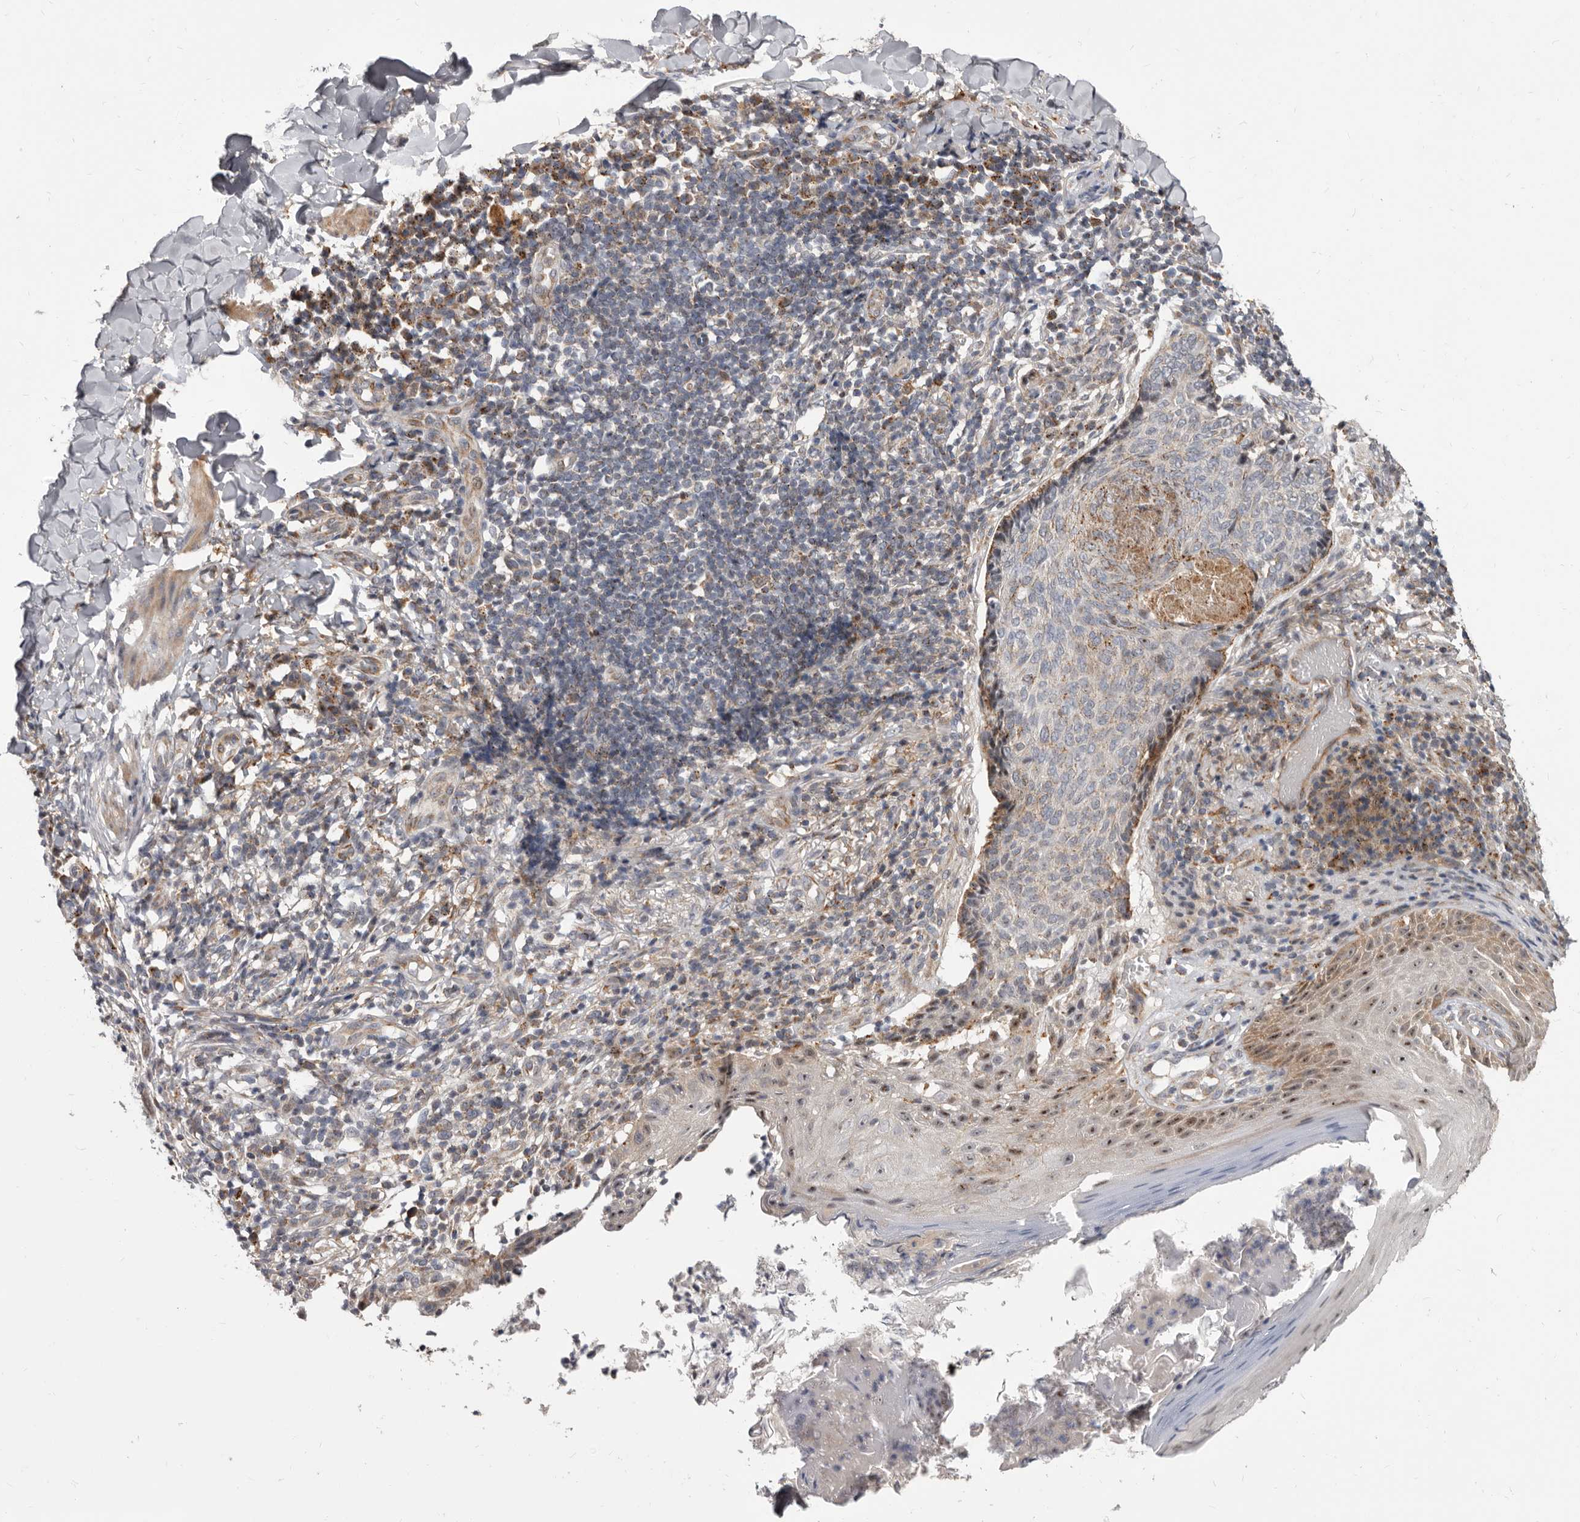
{"staining": {"intensity": "moderate", "quantity": "<25%", "location": "cytoplasmic/membranous"}, "tissue": "skin cancer", "cell_type": "Tumor cells", "image_type": "cancer", "snomed": [{"axis": "morphology", "description": "Normal tissue, NOS"}, {"axis": "morphology", "description": "Basal cell carcinoma"}, {"axis": "topography", "description": "Skin"}], "caption": "IHC histopathology image of neoplastic tissue: human basal cell carcinoma (skin) stained using immunohistochemistry exhibits low levels of moderate protein expression localized specifically in the cytoplasmic/membranous of tumor cells, appearing as a cytoplasmic/membranous brown color.", "gene": "SMC4", "patient": {"sex": "male", "age": 50}}